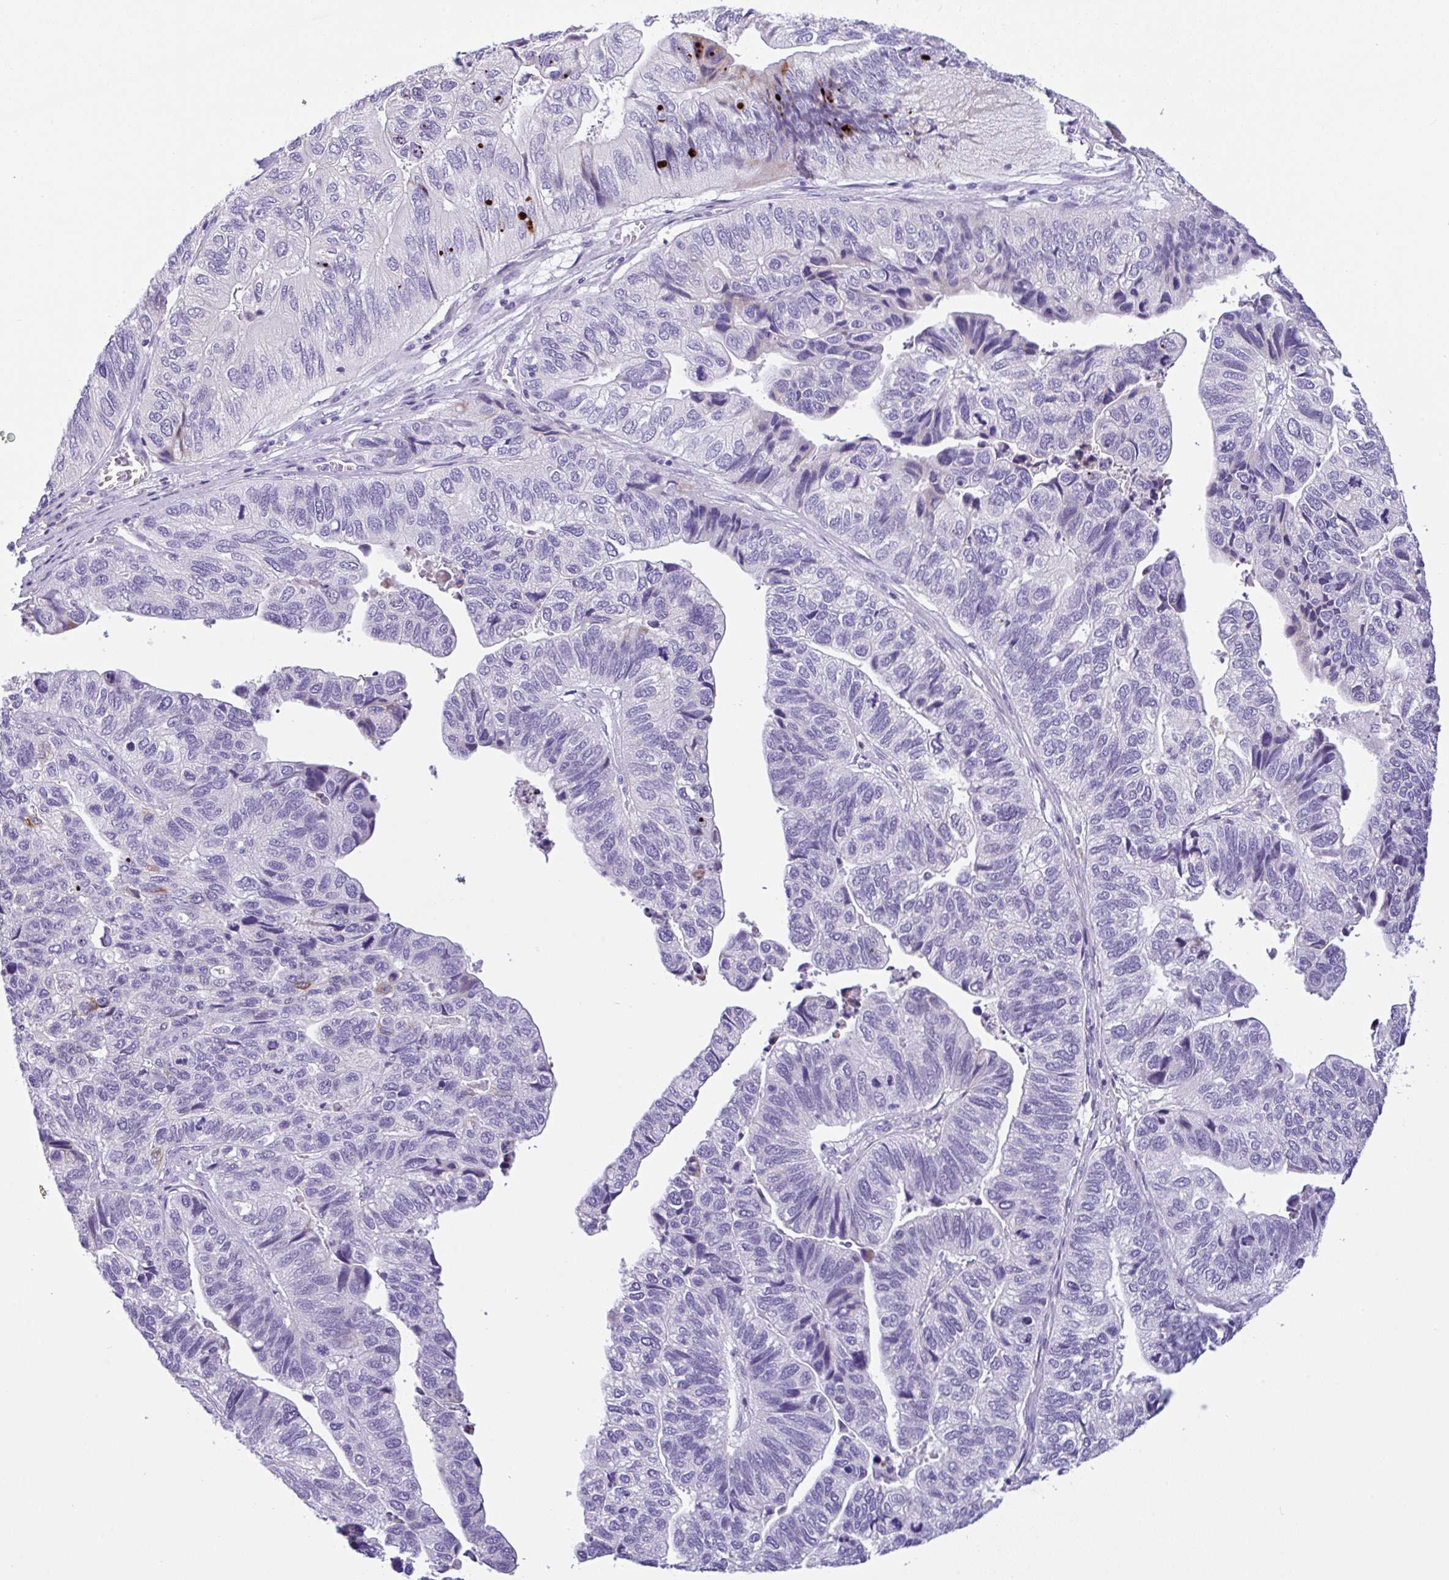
{"staining": {"intensity": "negative", "quantity": "none", "location": "none"}, "tissue": "stomach cancer", "cell_type": "Tumor cells", "image_type": "cancer", "snomed": [{"axis": "morphology", "description": "Adenocarcinoma, NOS"}, {"axis": "topography", "description": "Stomach, upper"}], "caption": "Stomach cancer (adenocarcinoma) stained for a protein using IHC demonstrates no expression tumor cells.", "gene": "NCF1", "patient": {"sex": "female", "age": 67}}